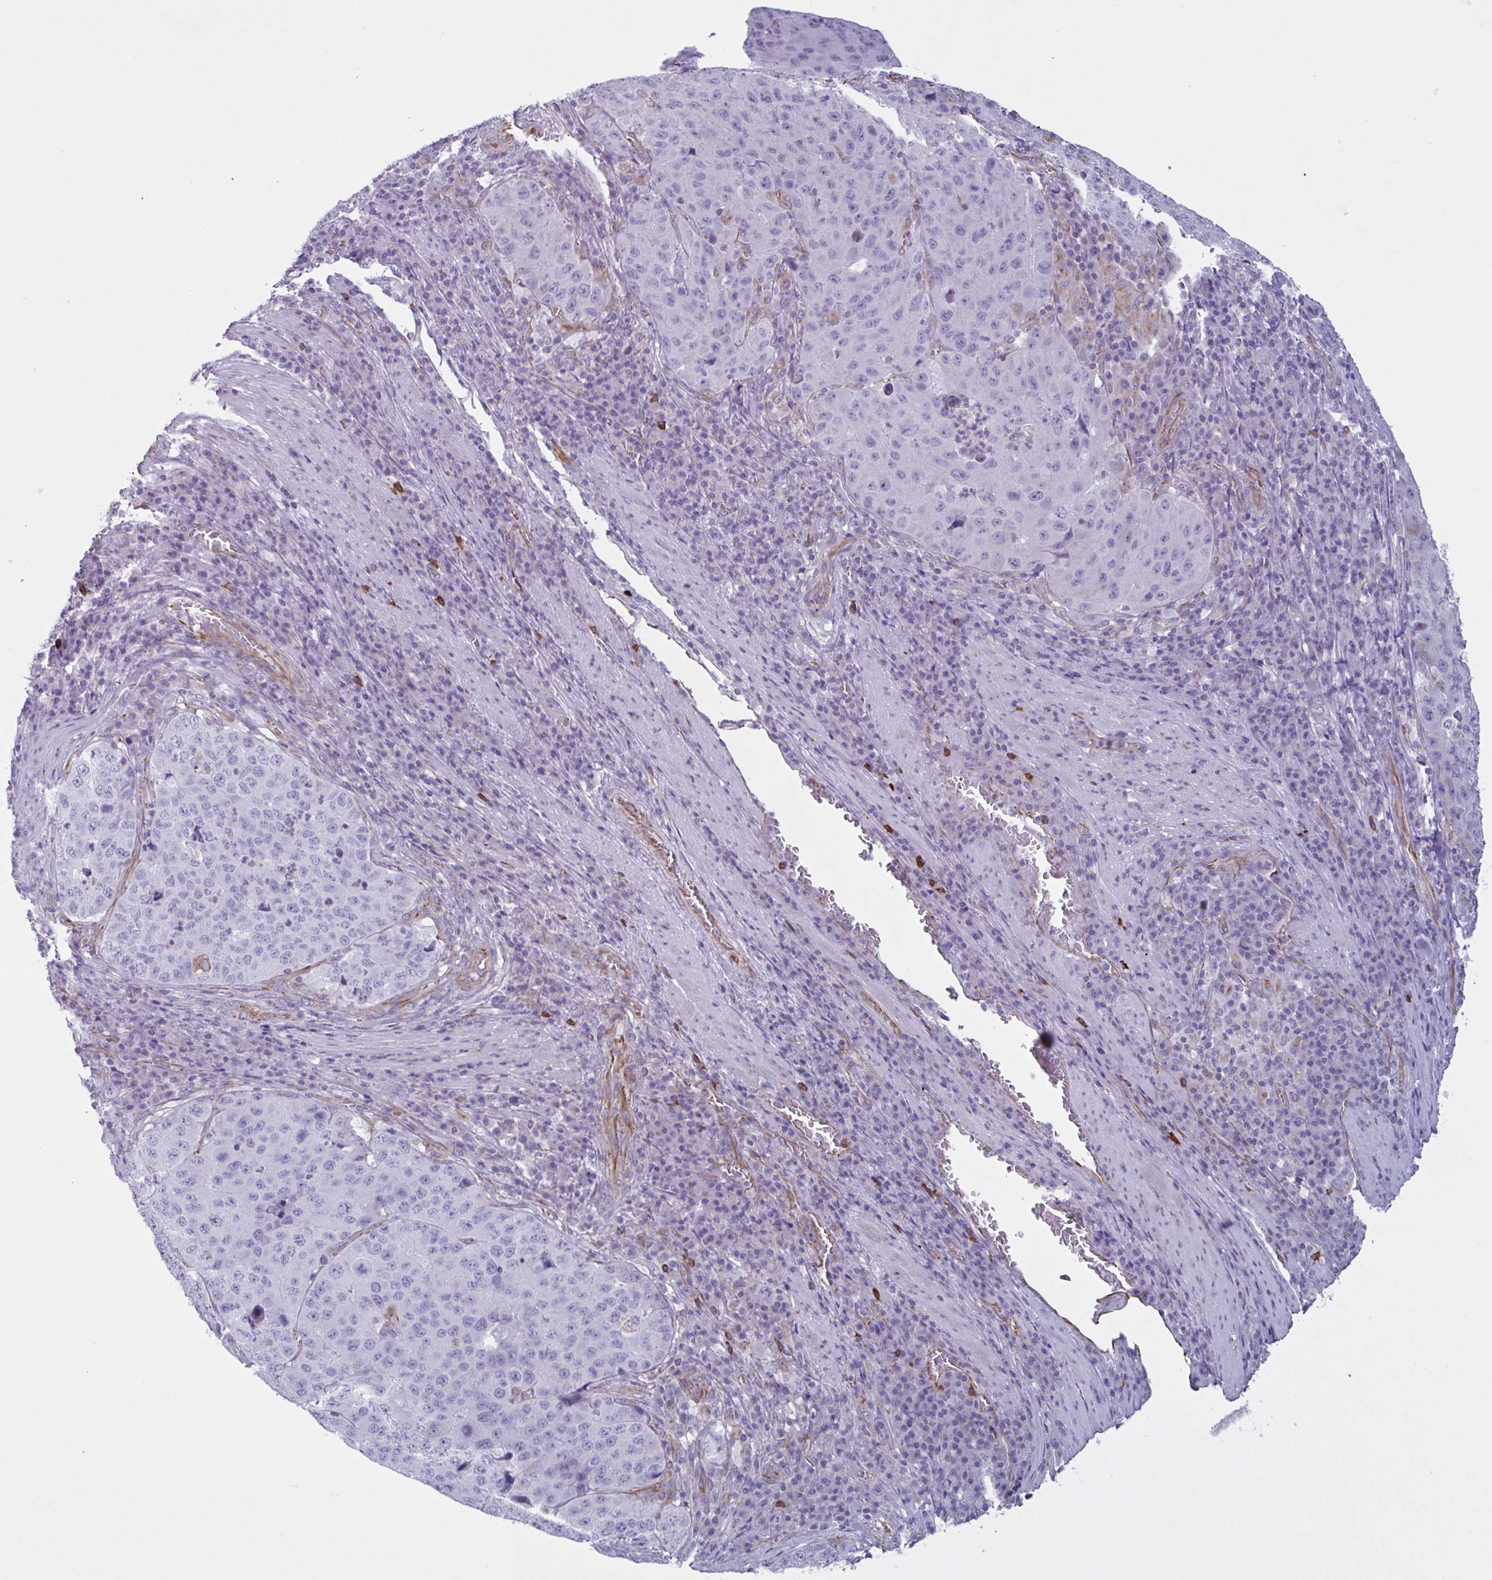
{"staining": {"intensity": "negative", "quantity": "none", "location": "none"}, "tissue": "stomach cancer", "cell_type": "Tumor cells", "image_type": "cancer", "snomed": [{"axis": "morphology", "description": "Adenocarcinoma, NOS"}, {"axis": "topography", "description": "Stomach"}], "caption": "Histopathology image shows no significant protein expression in tumor cells of adenocarcinoma (stomach). (IHC, brightfield microscopy, high magnification).", "gene": "TMEM86B", "patient": {"sex": "male", "age": 71}}